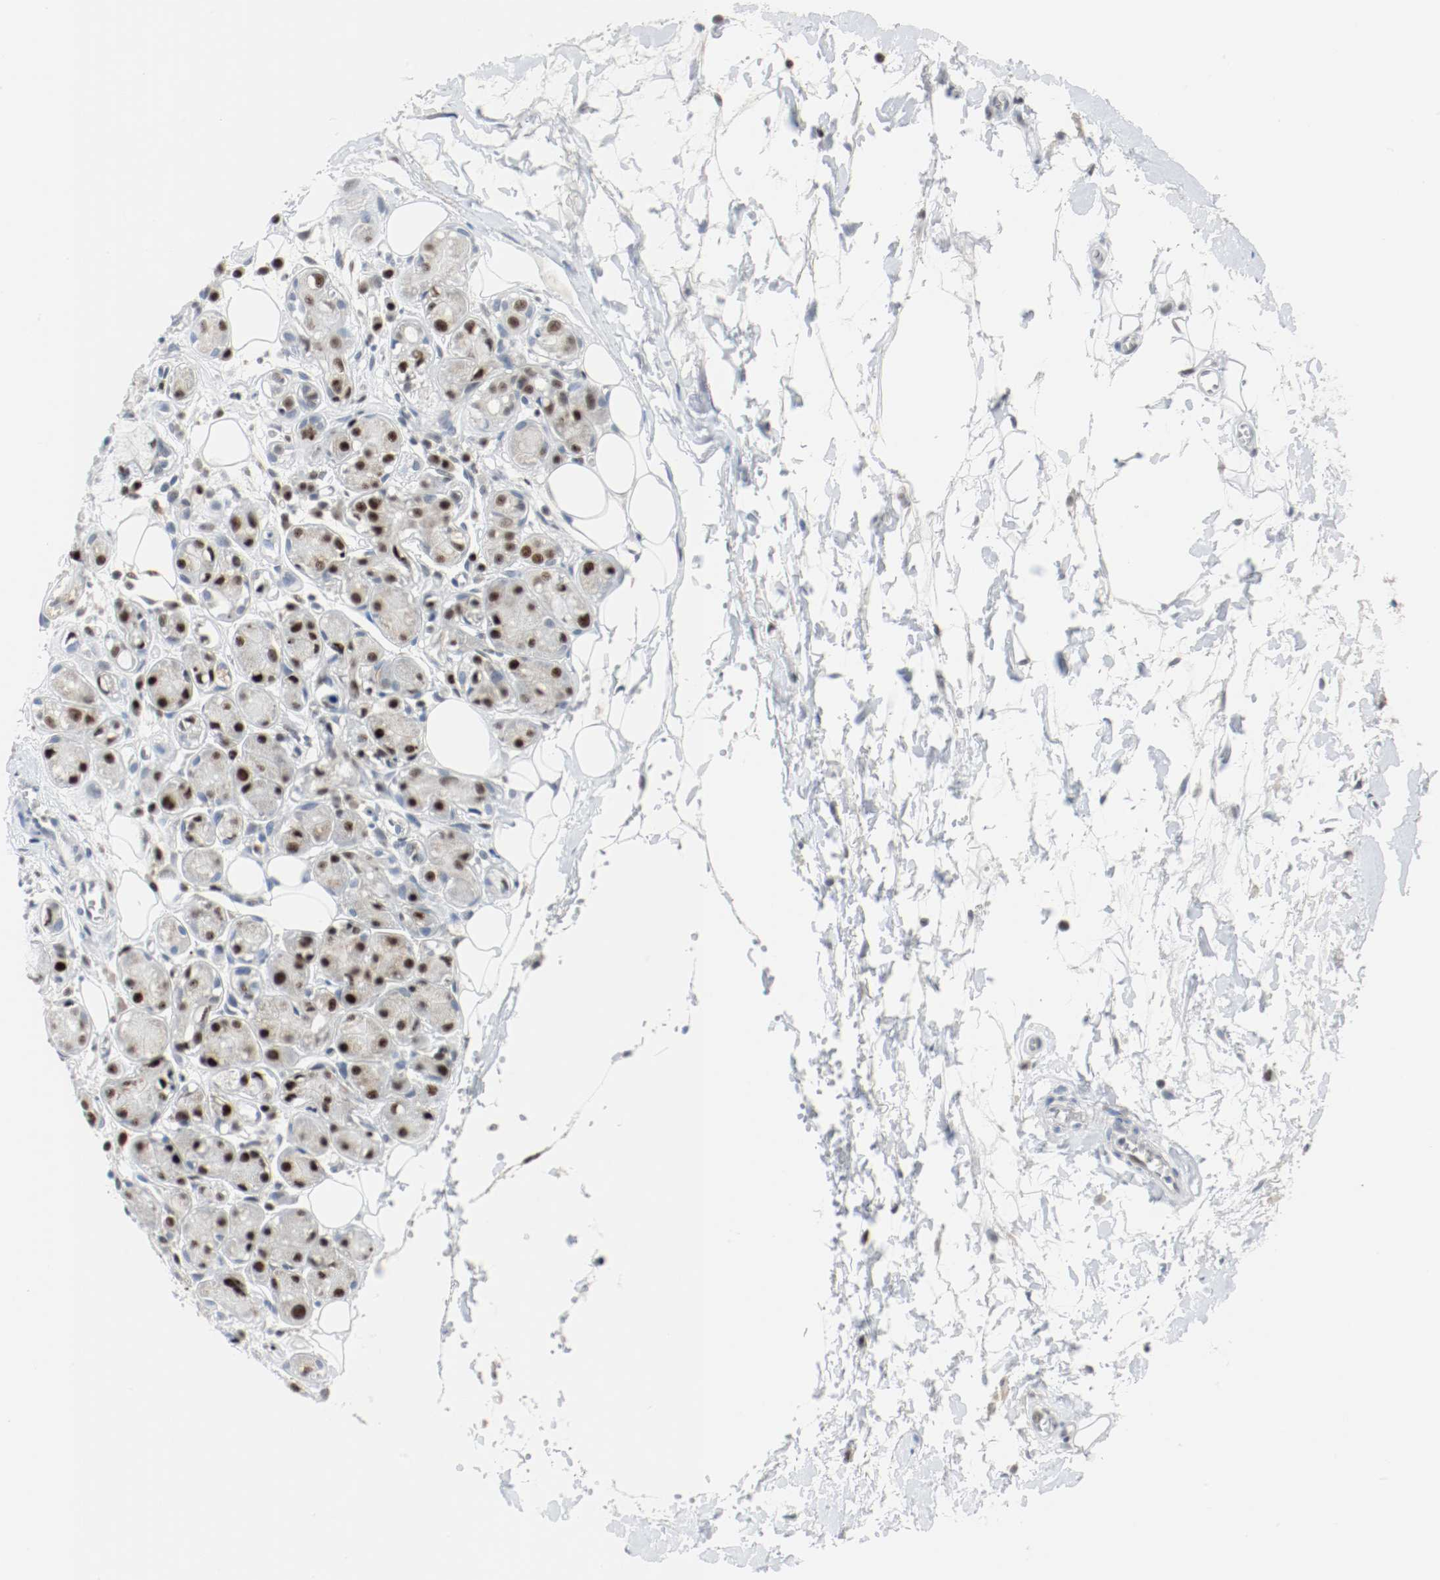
{"staining": {"intensity": "negative", "quantity": "none", "location": "none"}, "tissue": "adipose tissue", "cell_type": "Adipocytes", "image_type": "normal", "snomed": [{"axis": "morphology", "description": "Normal tissue, NOS"}, {"axis": "morphology", "description": "Inflammation, NOS"}, {"axis": "topography", "description": "Salivary gland"}, {"axis": "topography", "description": "Peripheral nerve tissue"}], "caption": "Adipocytes show no significant staining in normal adipose tissue. (DAB (3,3'-diaminobenzidine) immunohistochemistry (IHC), high magnification).", "gene": "ASH1L", "patient": {"sex": "female", "age": 75}}